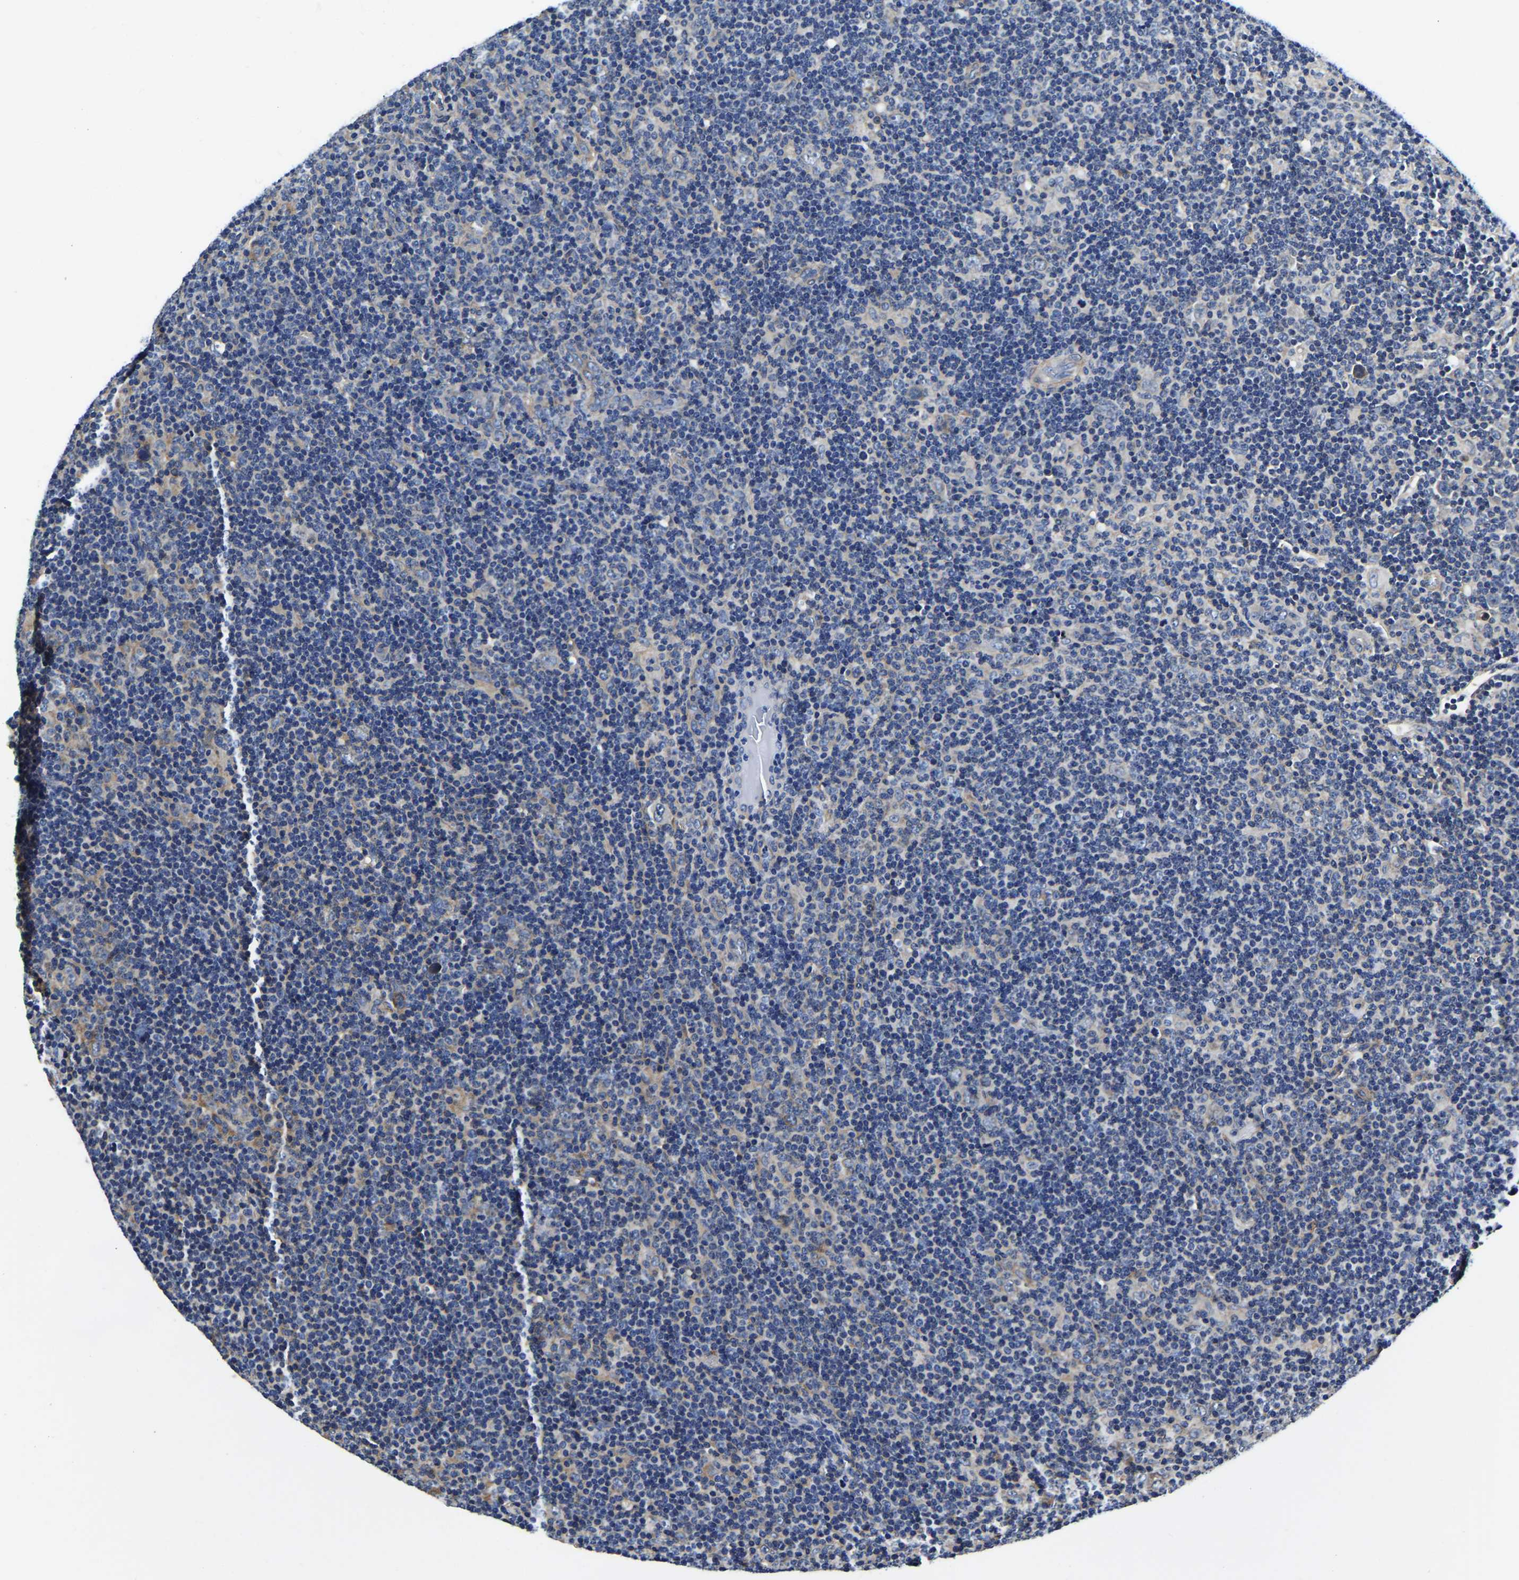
{"staining": {"intensity": "moderate", "quantity": "25%-75%", "location": "cytoplasmic/membranous"}, "tissue": "lymphoma", "cell_type": "Tumor cells", "image_type": "cancer", "snomed": [{"axis": "morphology", "description": "Hodgkin's disease, NOS"}, {"axis": "topography", "description": "Lymph node"}], "caption": "High-power microscopy captured an immunohistochemistry photomicrograph of lymphoma, revealing moderate cytoplasmic/membranous expression in about 25%-75% of tumor cells.", "gene": "KCTD17", "patient": {"sex": "female", "age": 57}}